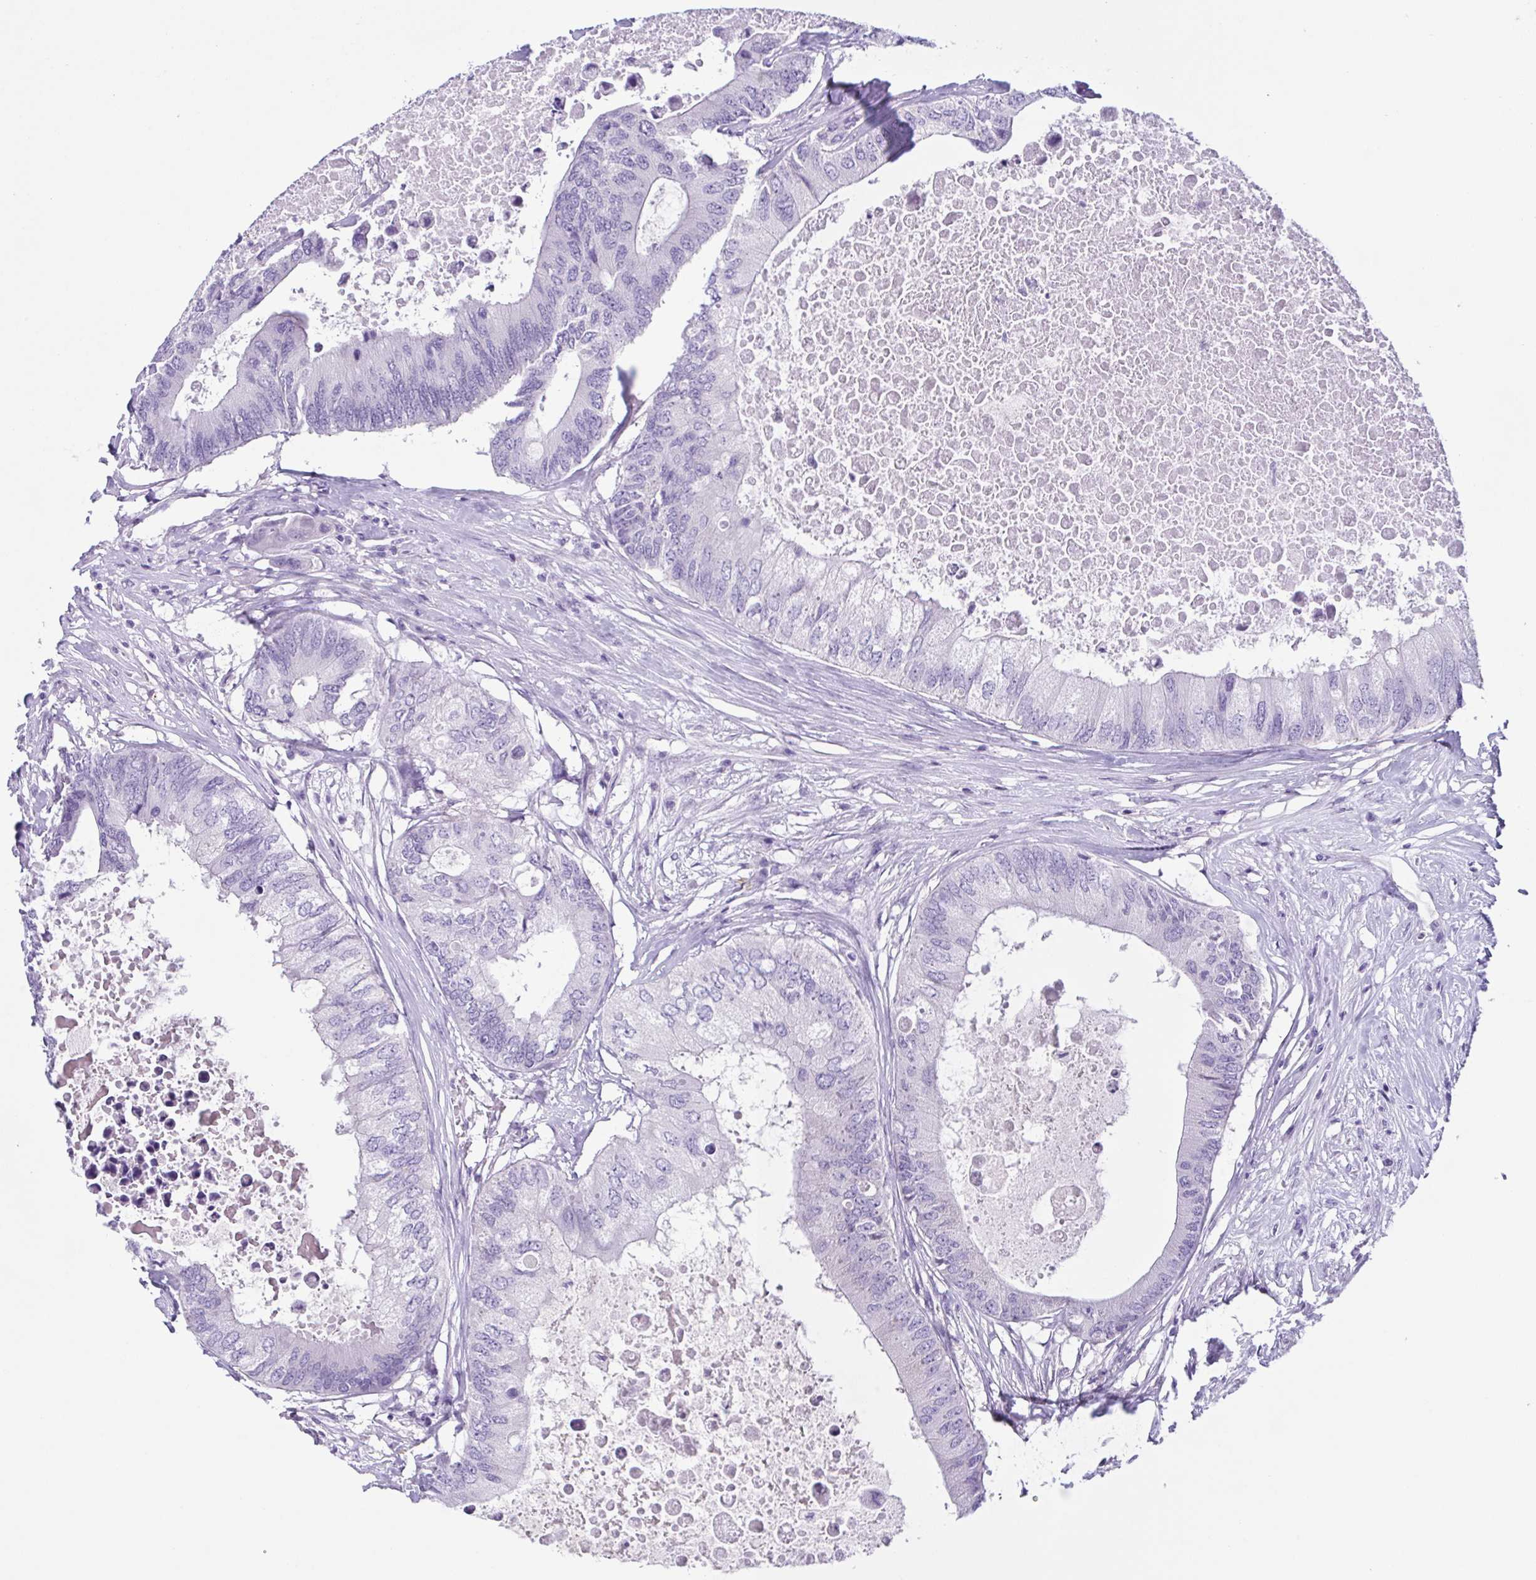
{"staining": {"intensity": "negative", "quantity": "none", "location": "none"}, "tissue": "colorectal cancer", "cell_type": "Tumor cells", "image_type": "cancer", "snomed": [{"axis": "morphology", "description": "Adenocarcinoma, NOS"}, {"axis": "topography", "description": "Colon"}], "caption": "Colorectal cancer was stained to show a protein in brown. There is no significant expression in tumor cells.", "gene": "INAFM1", "patient": {"sex": "male", "age": 71}}